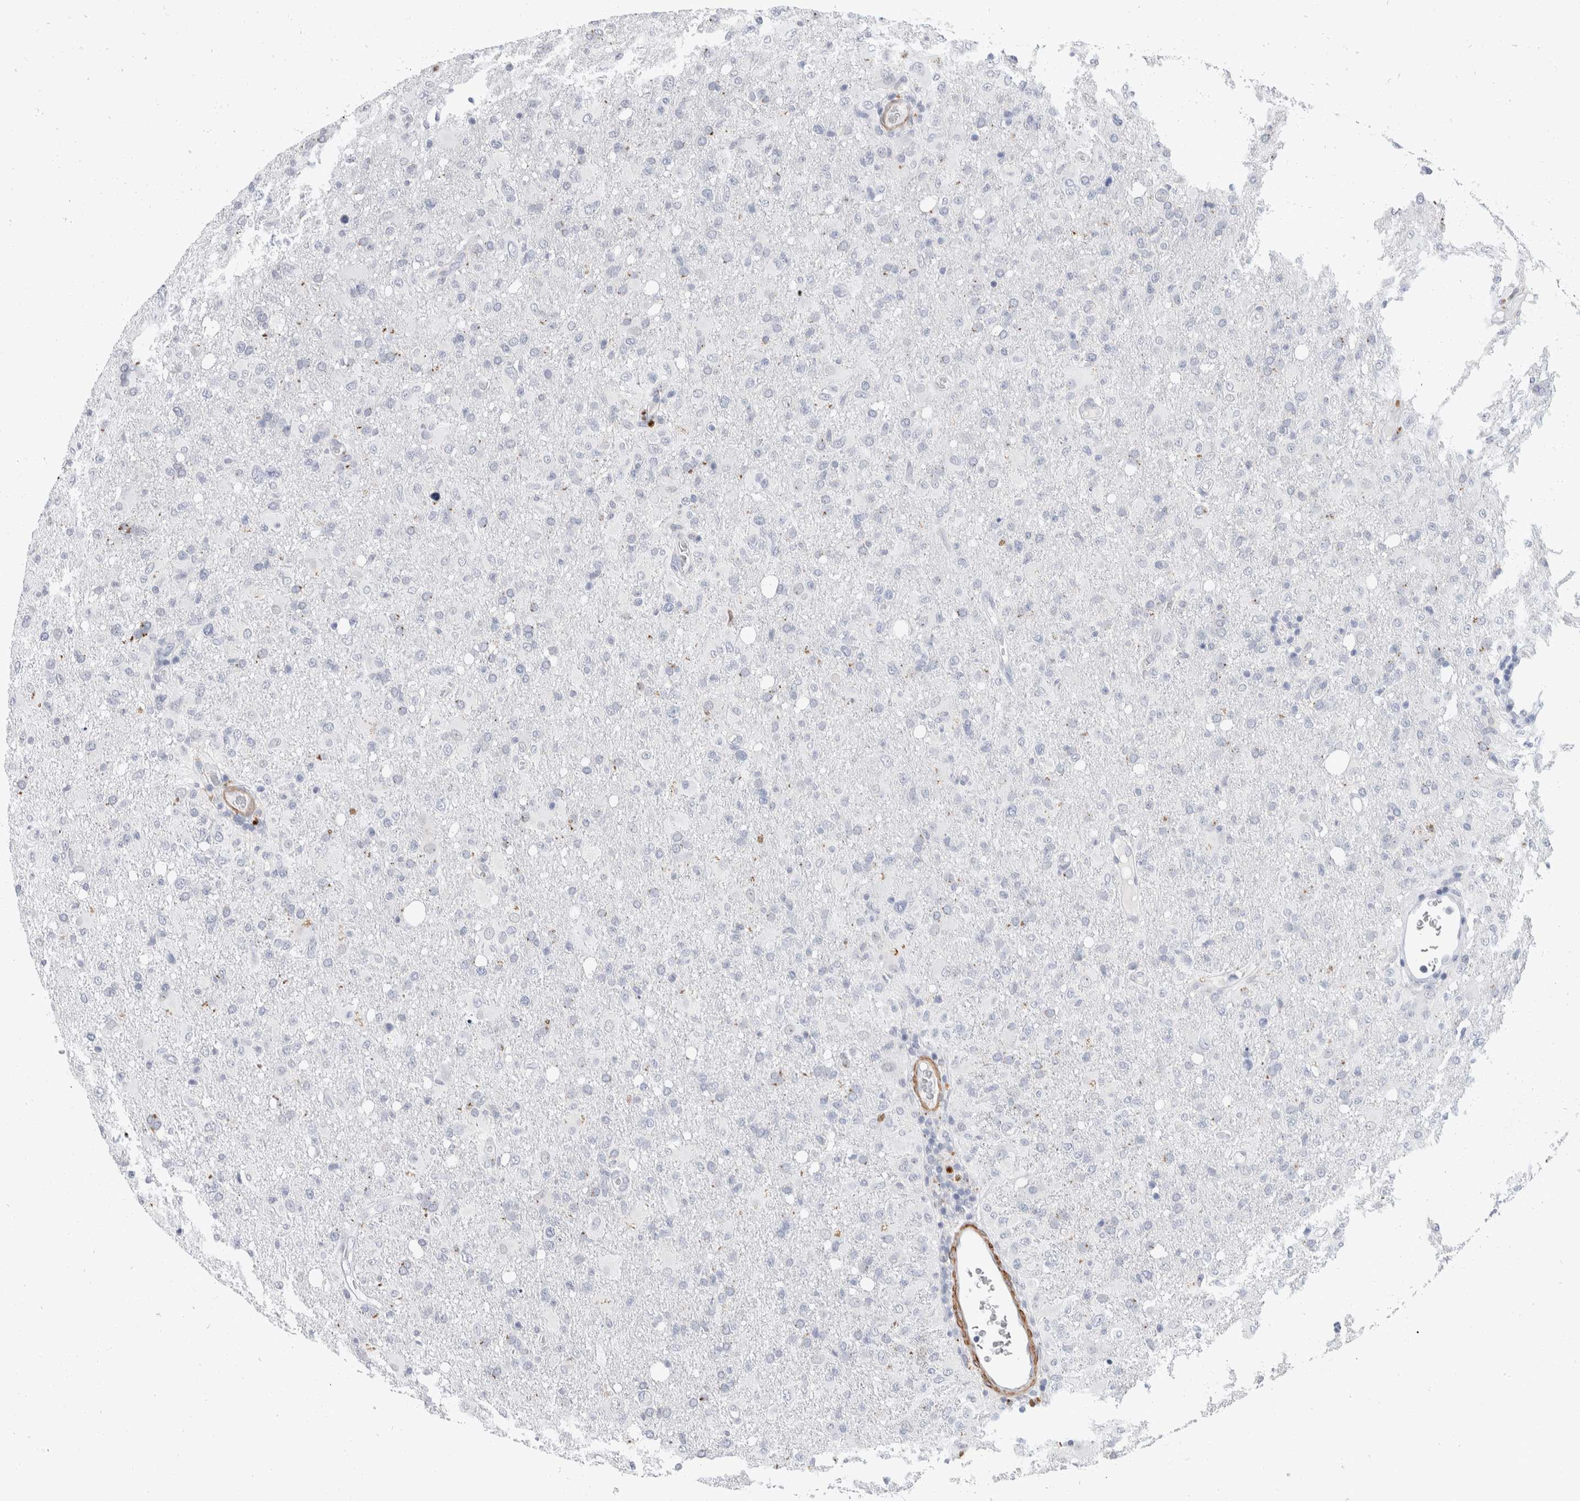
{"staining": {"intensity": "negative", "quantity": "none", "location": "none"}, "tissue": "glioma", "cell_type": "Tumor cells", "image_type": "cancer", "snomed": [{"axis": "morphology", "description": "Glioma, malignant, High grade"}, {"axis": "topography", "description": "Brain"}], "caption": "This is a image of immunohistochemistry staining of high-grade glioma (malignant), which shows no staining in tumor cells.", "gene": "CATSPERD", "patient": {"sex": "female", "age": 57}}